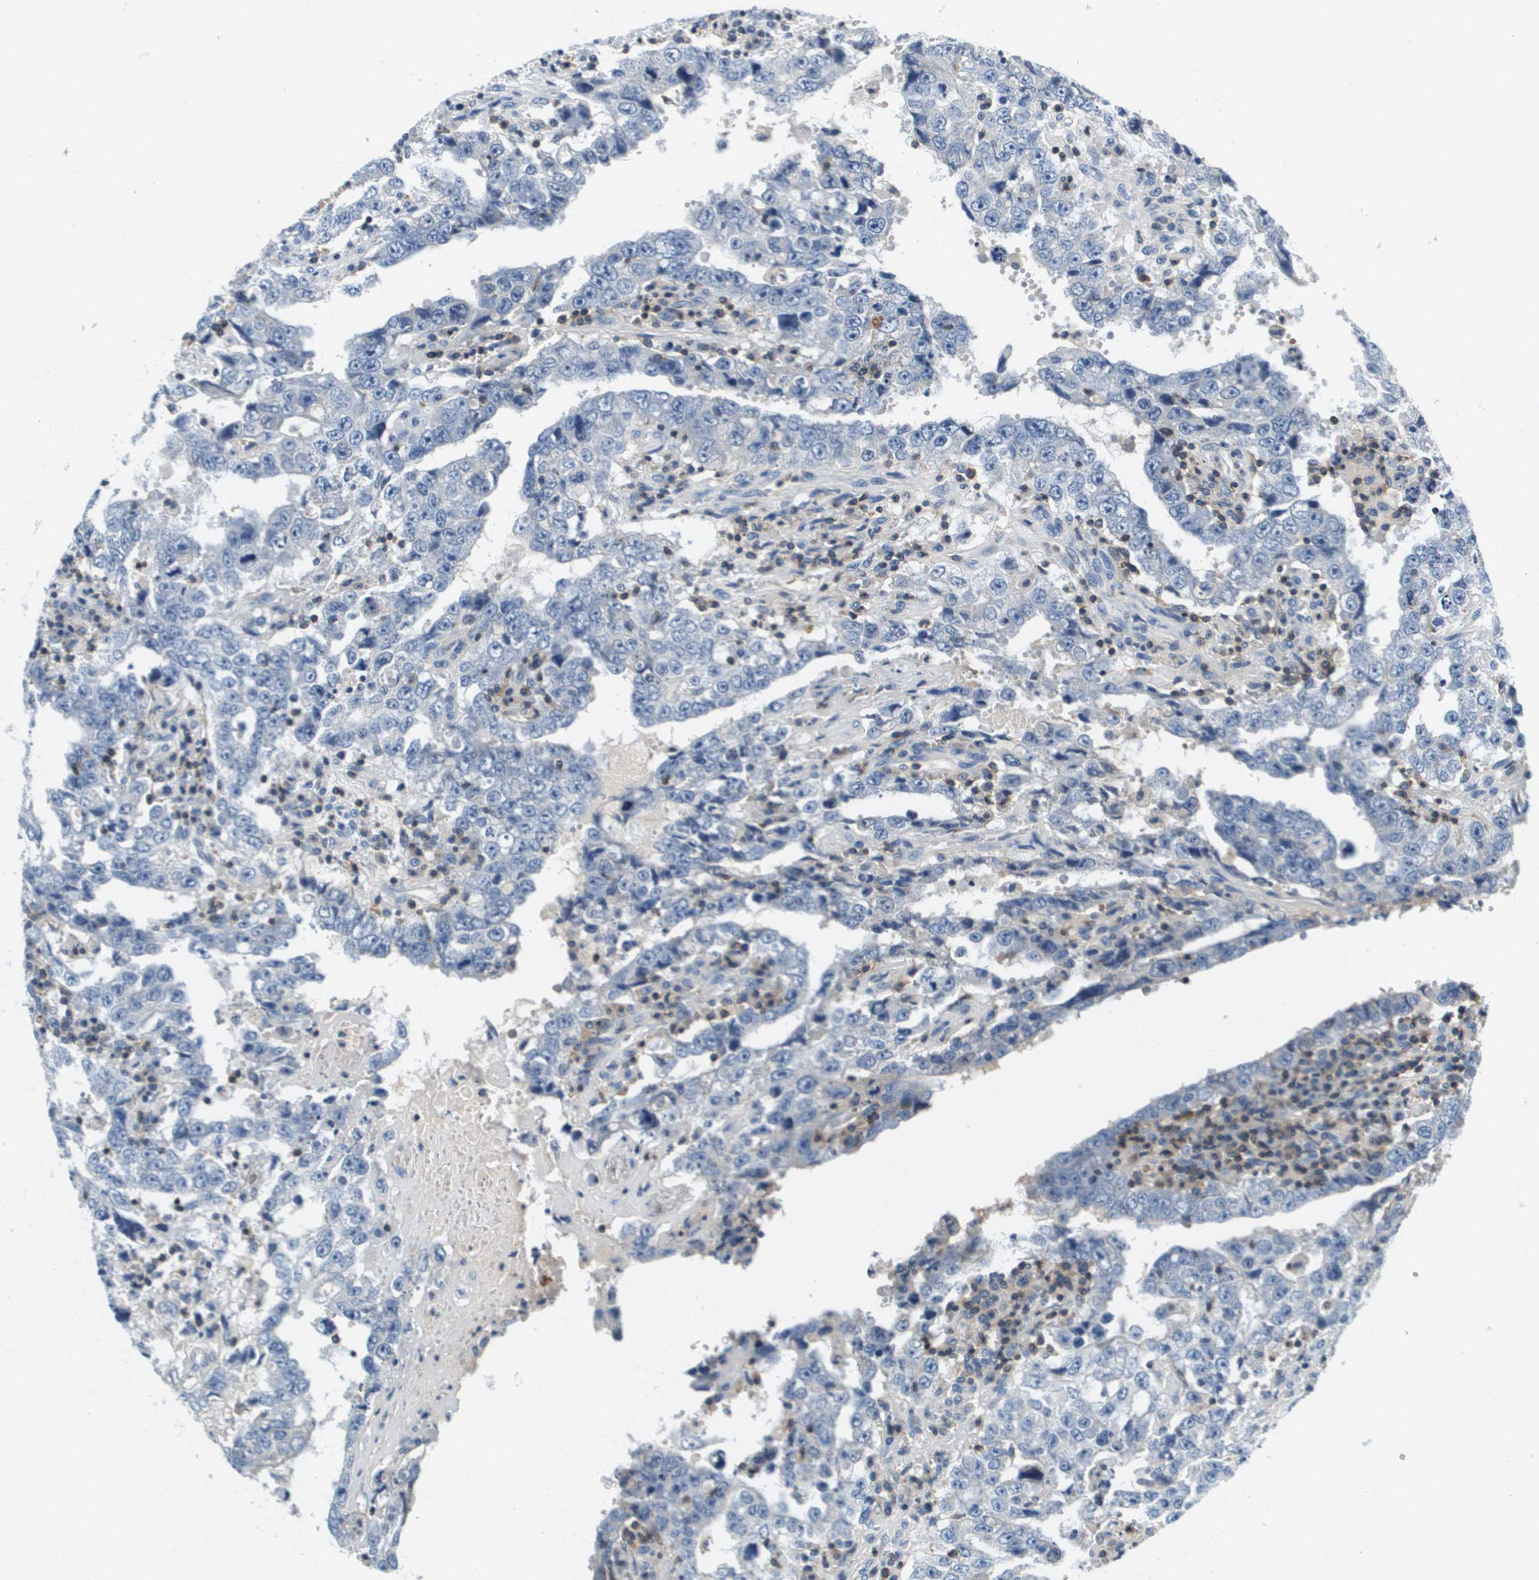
{"staining": {"intensity": "negative", "quantity": "none", "location": "none"}, "tissue": "testis cancer", "cell_type": "Tumor cells", "image_type": "cancer", "snomed": [{"axis": "morphology", "description": "Carcinoma, Embryonal, NOS"}, {"axis": "topography", "description": "Testis"}], "caption": "IHC photomicrograph of neoplastic tissue: testis cancer (embryonal carcinoma) stained with DAB (3,3'-diaminobenzidine) reveals no significant protein staining in tumor cells.", "gene": "KCNQ5", "patient": {"sex": "male", "age": 26}}